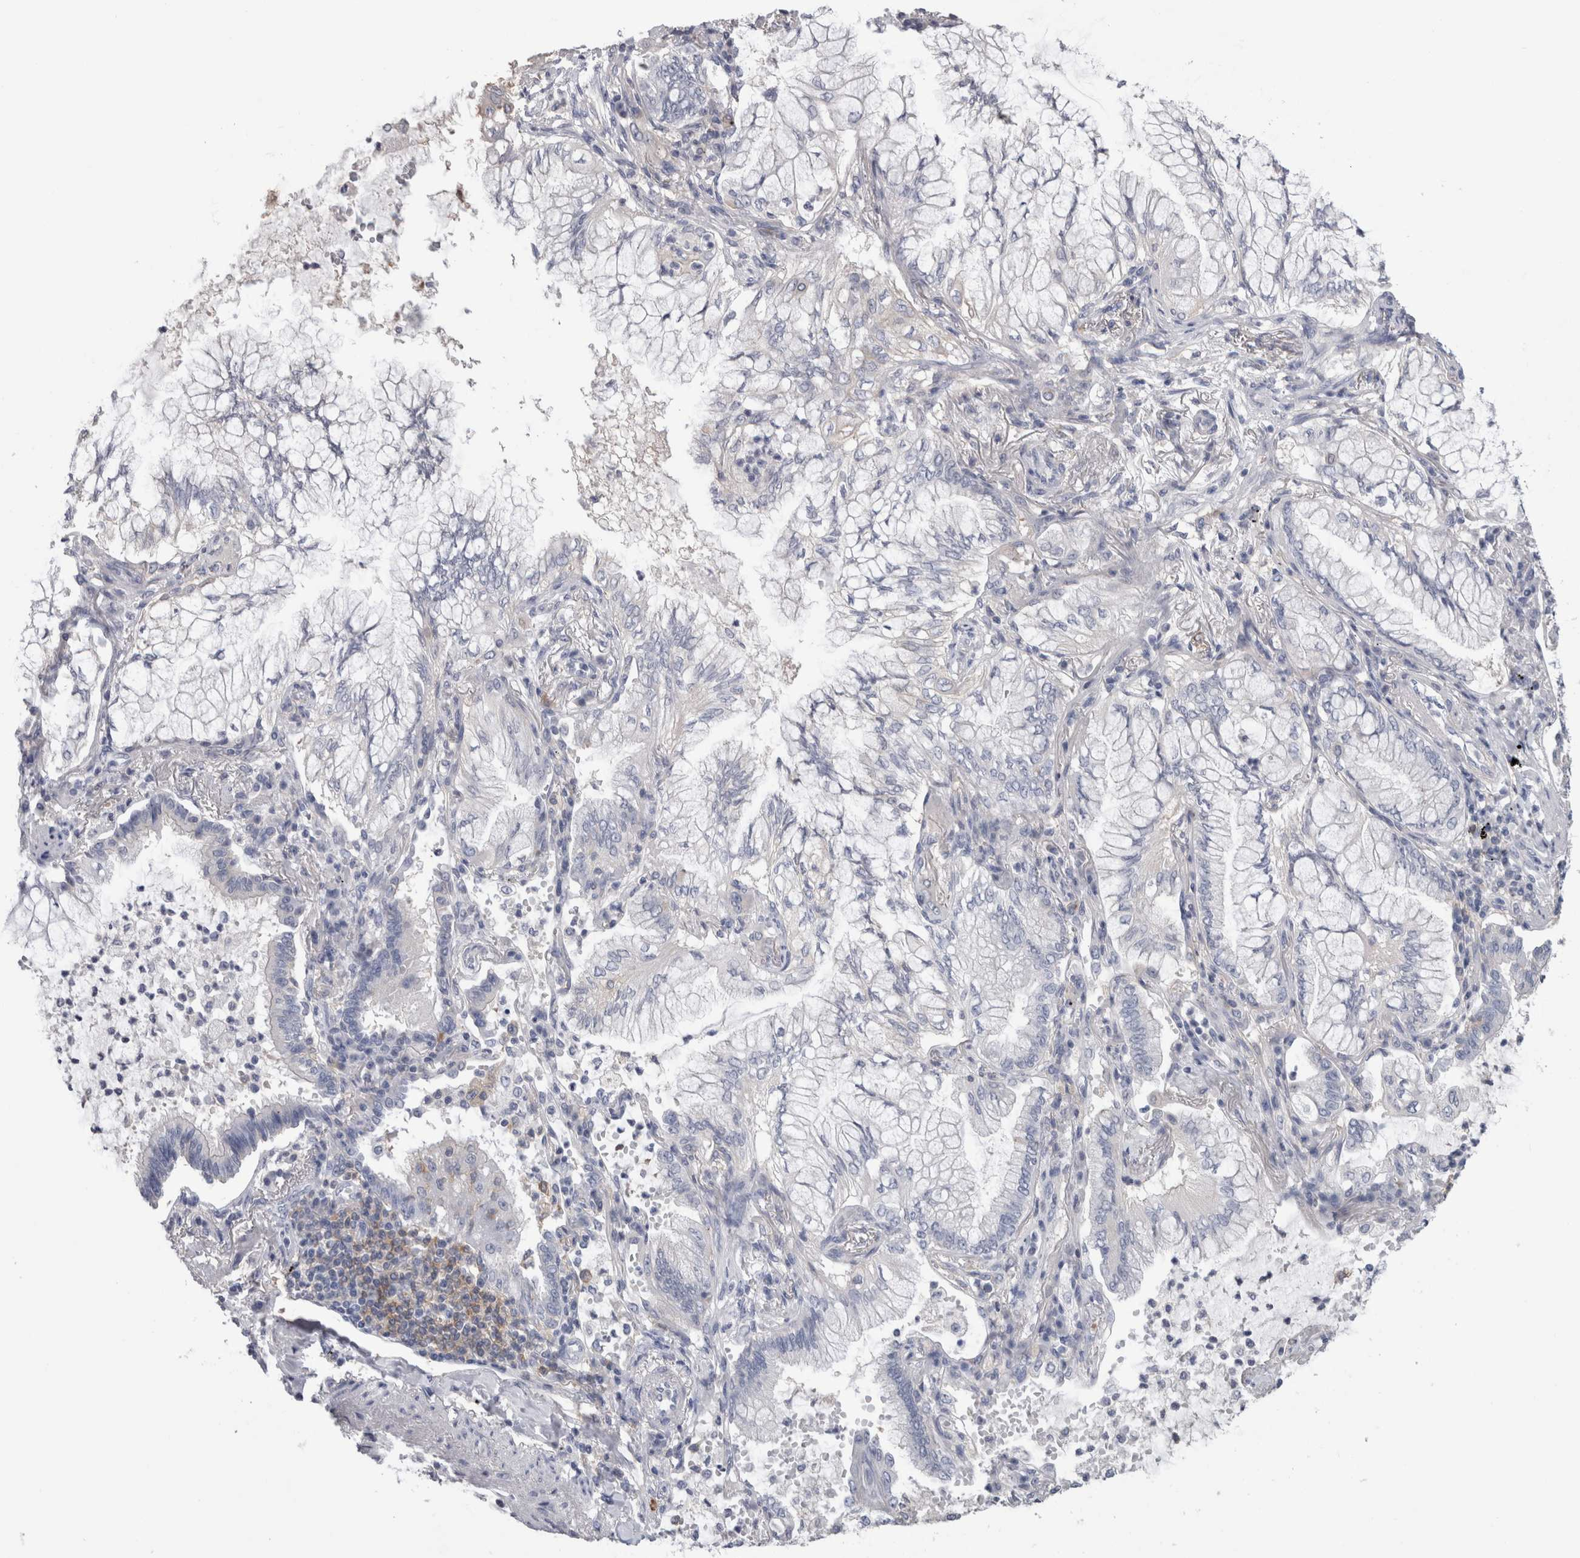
{"staining": {"intensity": "negative", "quantity": "none", "location": "none"}, "tissue": "lung cancer", "cell_type": "Tumor cells", "image_type": "cancer", "snomed": [{"axis": "morphology", "description": "Adenocarcinoma, NOS"}, {"axis": "topography", "description": "Lung"}], "caption": "Tumor cells show no significant protein positivity in lung cancer (adenocarcinoma). (IHC, brightfield microscopy, high magnification).", "gene": "SCRN1", "patient": {"sex": "female", "age": 70}}